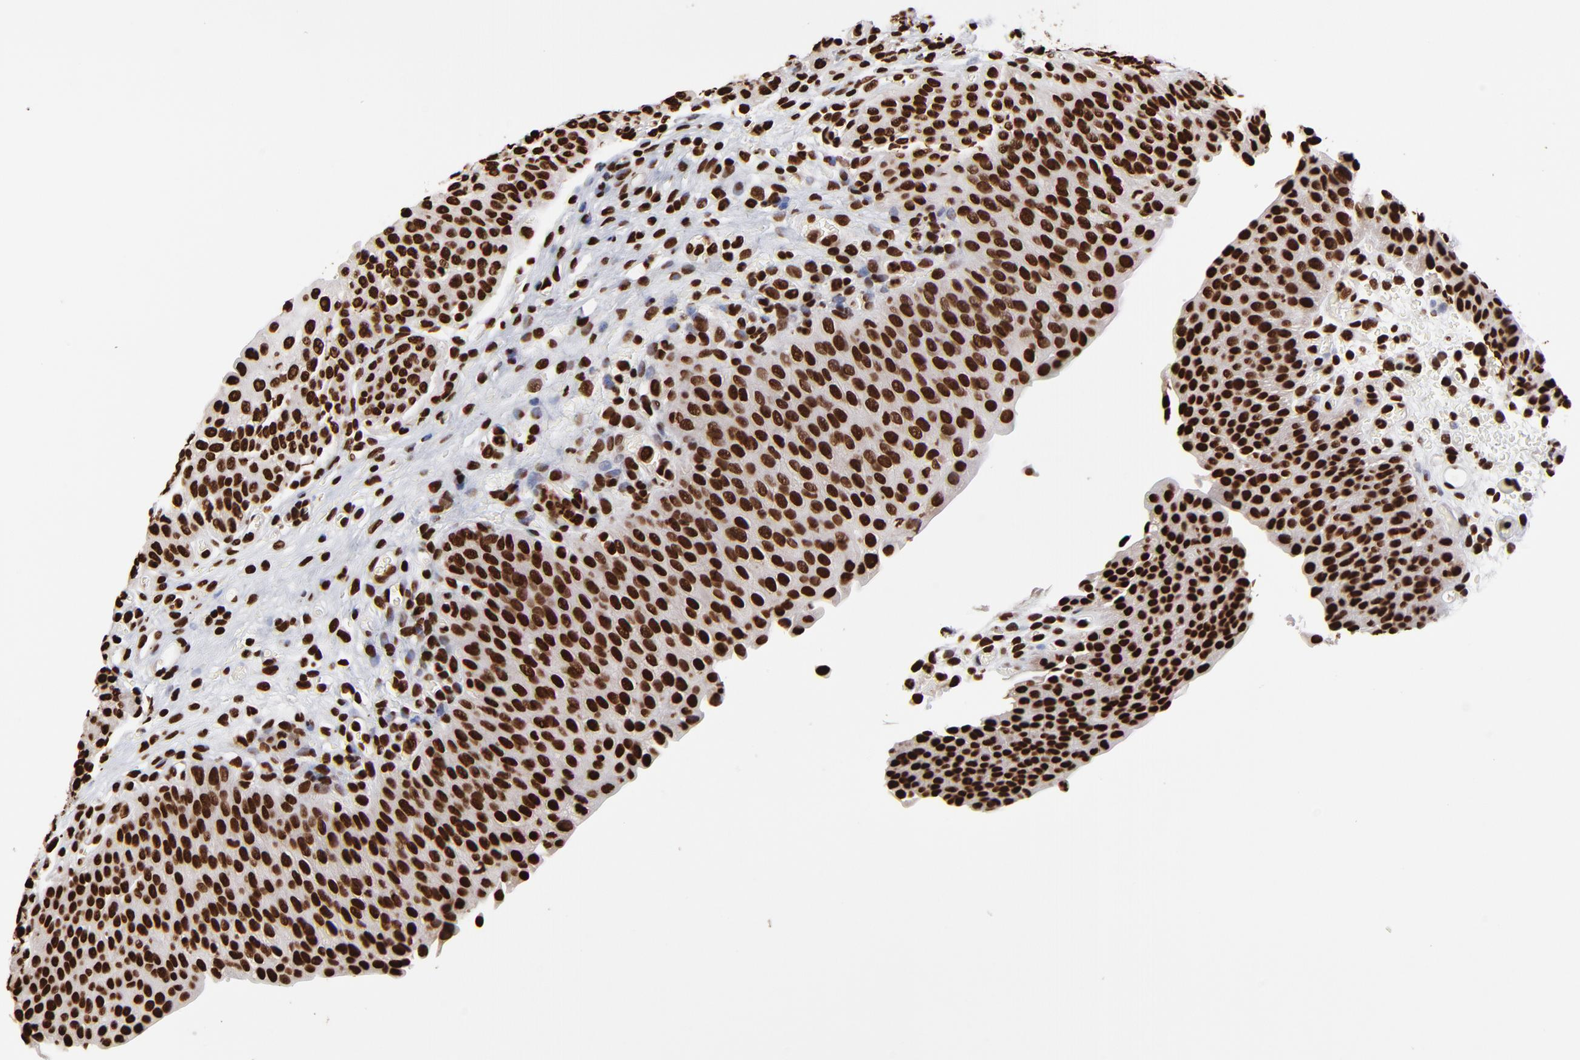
{"staining": {"intensity": "strong", "quantity": ">75%", "location": "nuclear"}, "tissue": "urinary bladder", "cell_type": "Urothelial cells", "image_type": "normal", "snomed": [{"axis": "morphology", "description": "Normal tissue, NOS"}, {"axis": "morphology", "description": "Dysplasia, NOS"}, {"axis": "topography", "description": "Urinary bladder"}], "caption": "Immunohistochemistry of normal human urinary bladder reveals high levels of strong nuclear expression in approximately >75% of urothelial cells.", "gene": "ZNF544", "patient": {"sex": "male", "age": 35}}